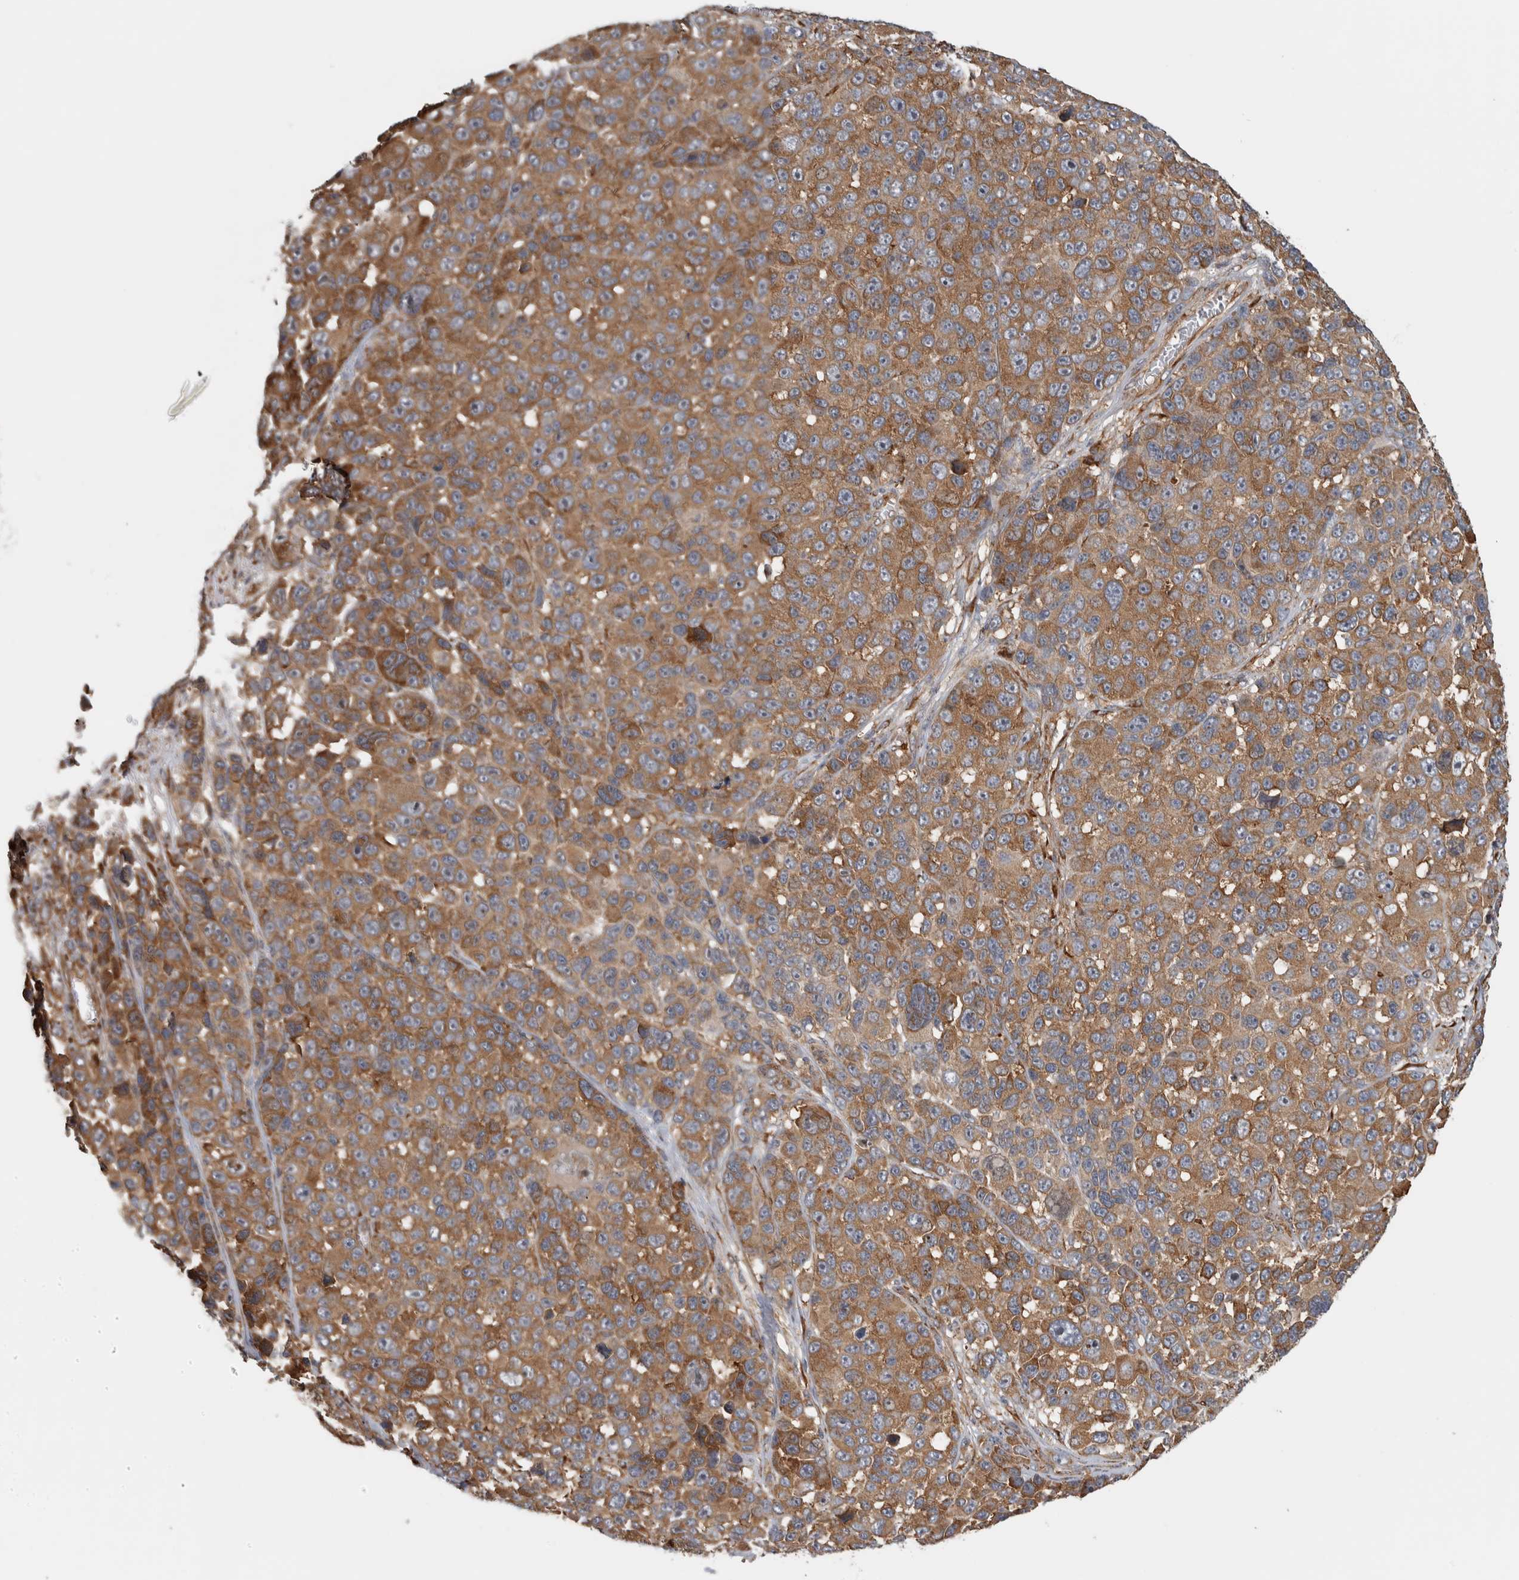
{"staining": {"intensity": "moderate", "quantity": ">75%", "location": "cytoplasmic/membranous"}, "tissue": "melanoma", "cell_type": "Tumor cells", "image_type": "cancer", "snomed": [{"axis": "morphology", "description": "Malignant melanoma, NOS"}, {"axis": "topography", "description": "Skin"}], "caption": "IHC image of neoplastic tissue: human malignant melanoma stained using IHC exhibits medium levels of moderate protein expression localized specifically in the cytoplasmic/membranous of tumor cells, appearing as a cytoplasmic/membranous brown color.", "gene": "EIF3H", "patient": {"sex": "male", "age": 53}}